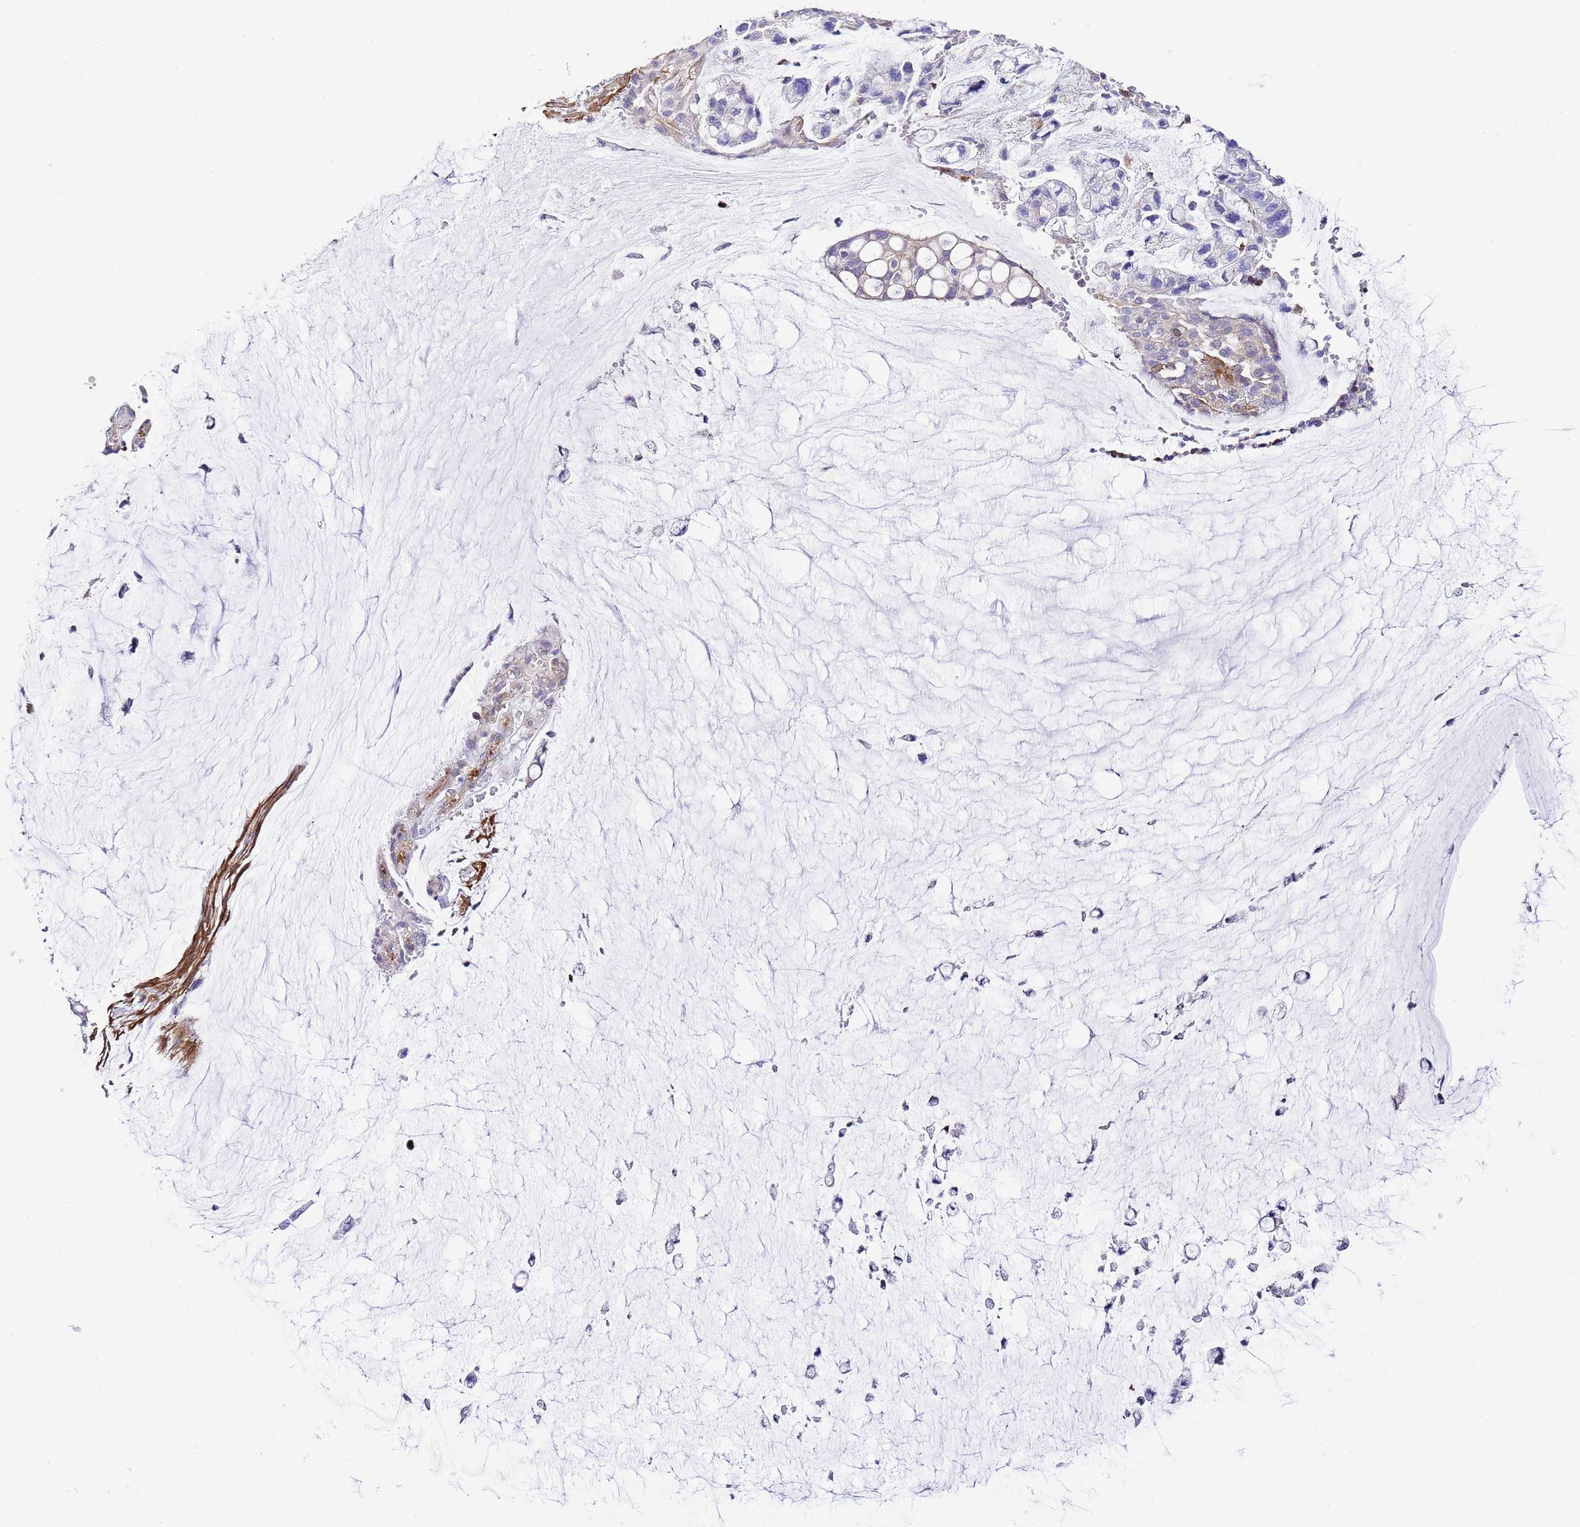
{"staining": {"intensity": "negative", "quantity": "none", "location": "none"}, "tissue": "ovarian cancer", "cell_type": "Tumor cells", "image_type": "cancer", "snomed": [{"axis": "morphology", "description": "Cystadenocarcinoma, mucinous, NOS"}, {"axis": "topography", "description": "Ovary"}], "caption": "Immunohistochemical staining of human mucinous cystadenocarcinoma (ovarian) reveals no significant positivity in tumor cells.", "gene": "CNN2", "patient": {"sex": "female", "age": 39}}